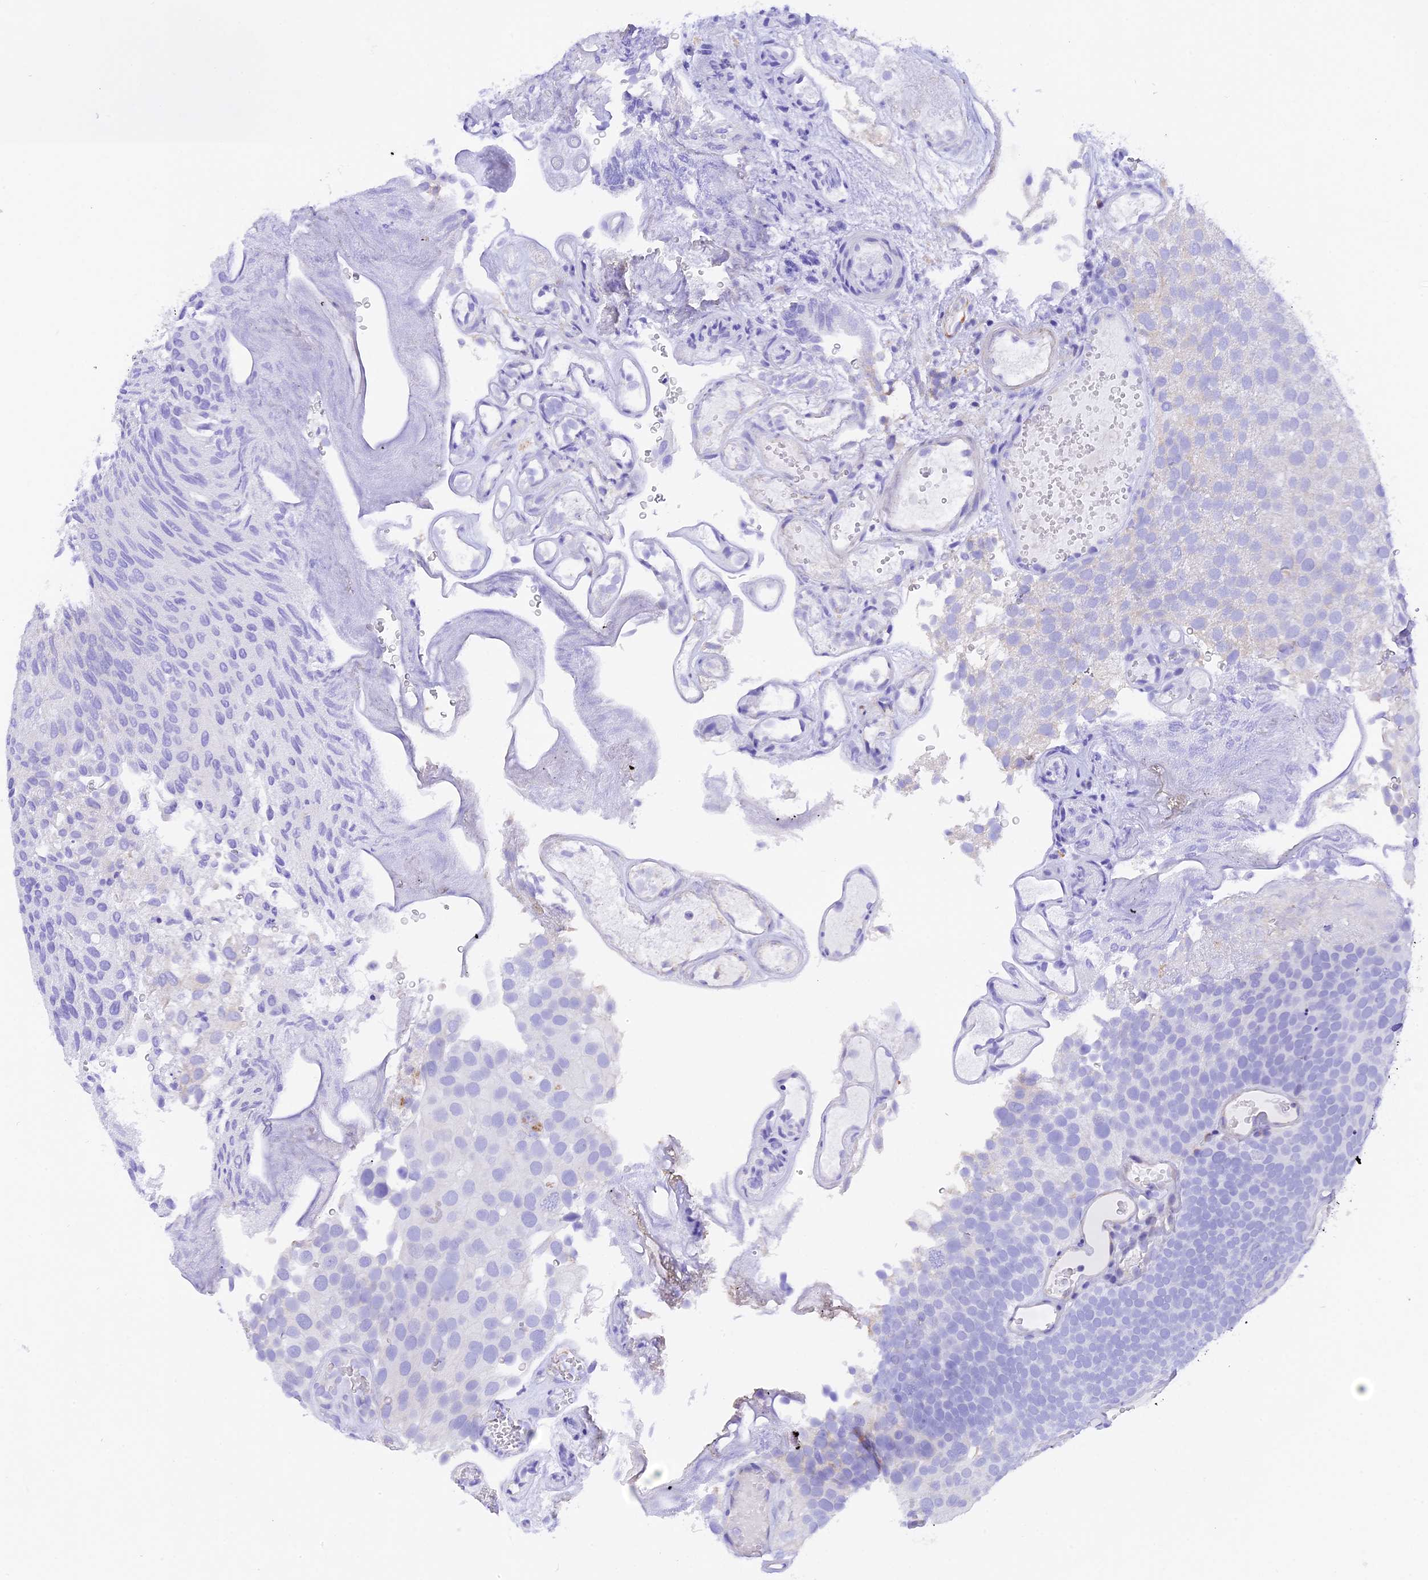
{"staining": {"intensity": "negative", "quantity": "none", "location": "none"}, "tissue": "urothelial cancer", "cell_type": "Tumor cells", "image_type": "cancer", "snomed": [{"axis": "morphology", "description": "Urothelial carcinoma, Low grade"}, {"axis": "topography", "description": "Urinary bladder"}], "caption": "Tumor cells show no significant staining in urothelial cancer.", "gene": "COL6A5", "patient": {"sex": "male", "age": 78}}